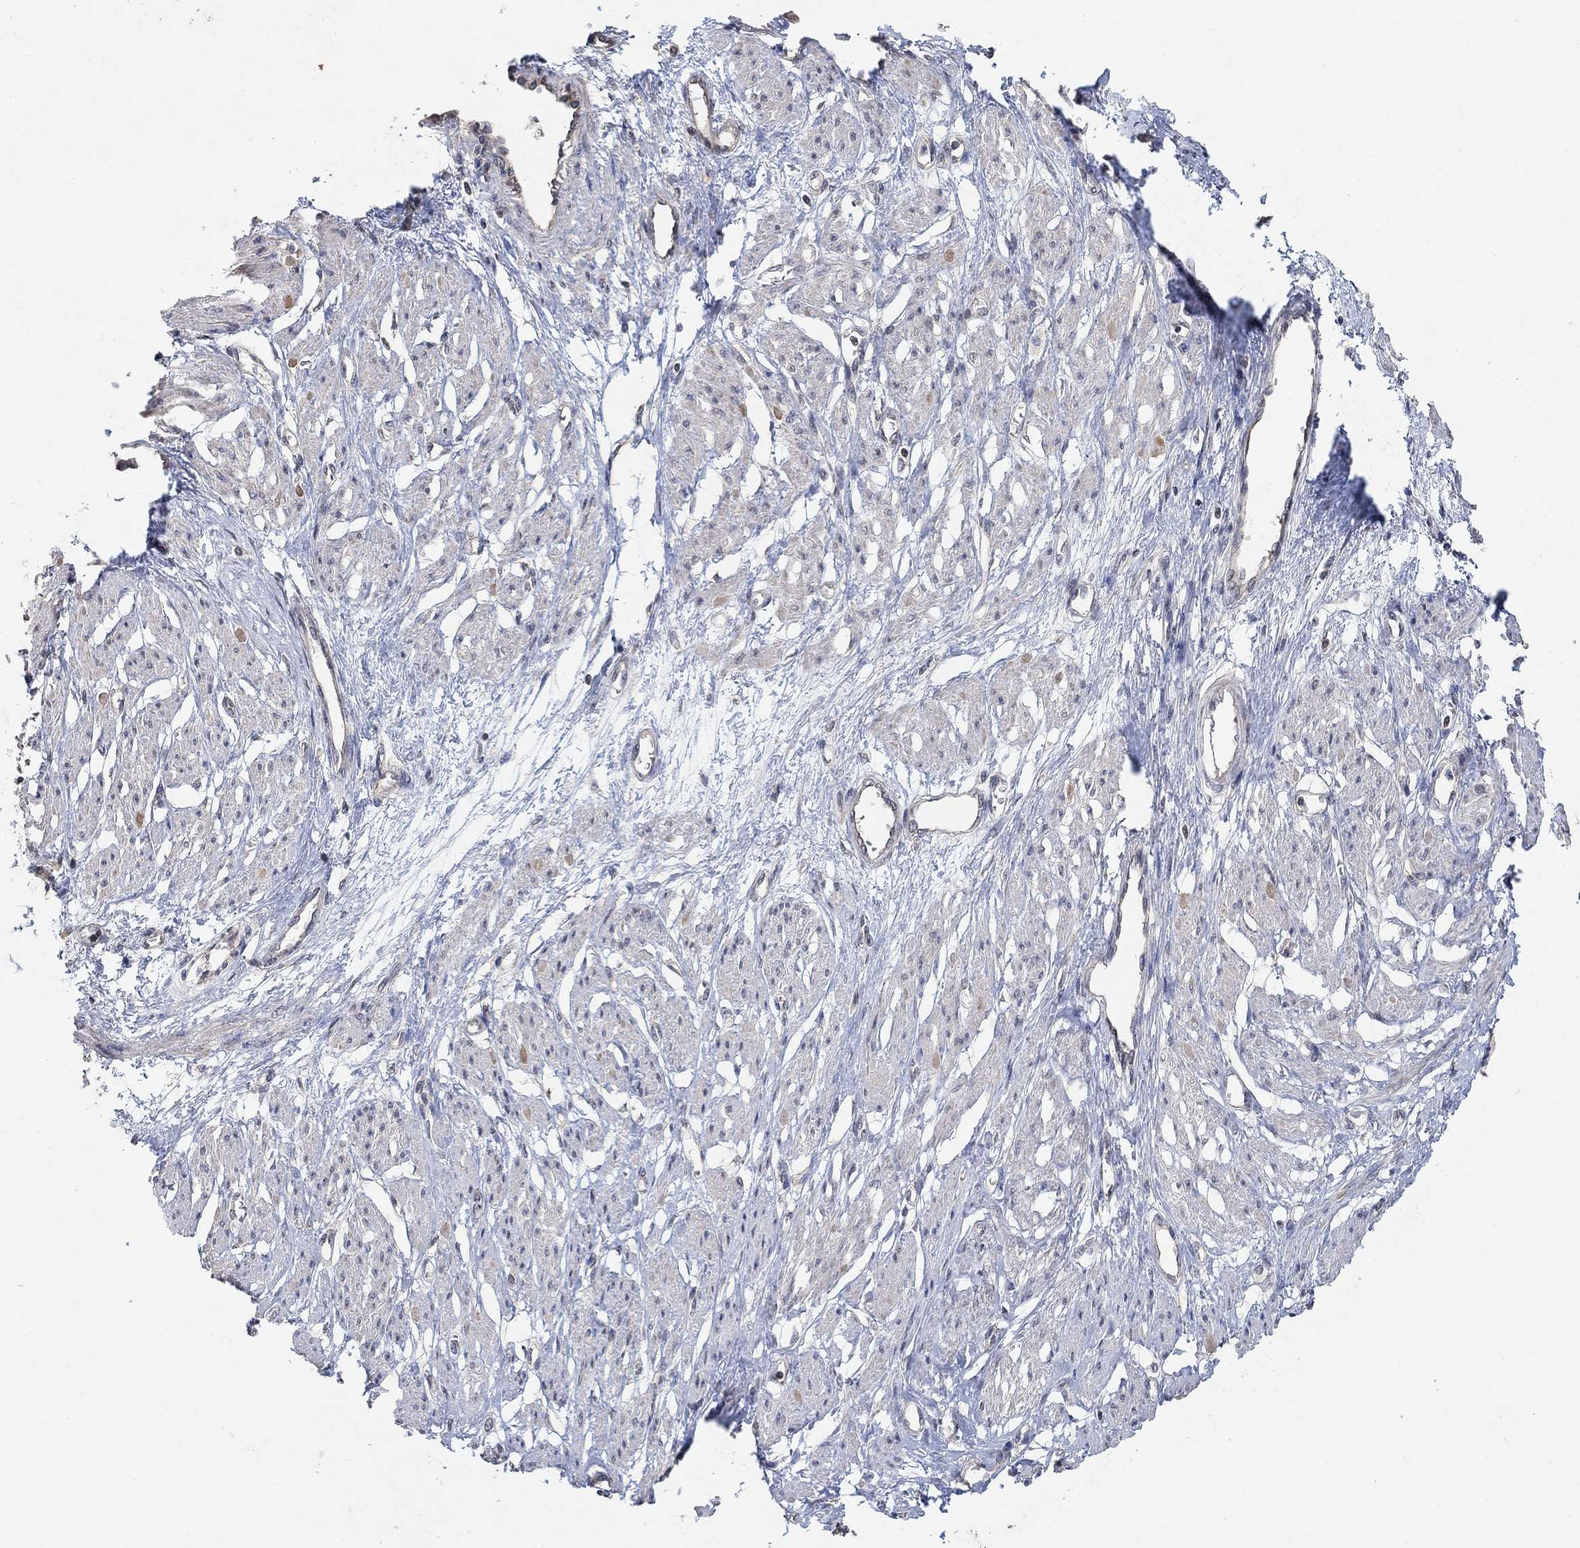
{"staining": {"intensity": "negative", "quantity": "none", "location": "none"}, "tissue": "smooth muscle", "cell_type": "Smooth muscle cells", "image_type": "normal", "snomed": [{"axis": "morphology", "description": "Normal tissue, NOS"}, {"axis": "topography", "description": "Smooth muscle"}, {"axis": "topography", "description": "Uterus"}], "caption": "The image shows no staining of smooth muscle cells in normal smooth muscle.", "gene": "UNC5B", "patient": {"sex": "female", "age": 39}}